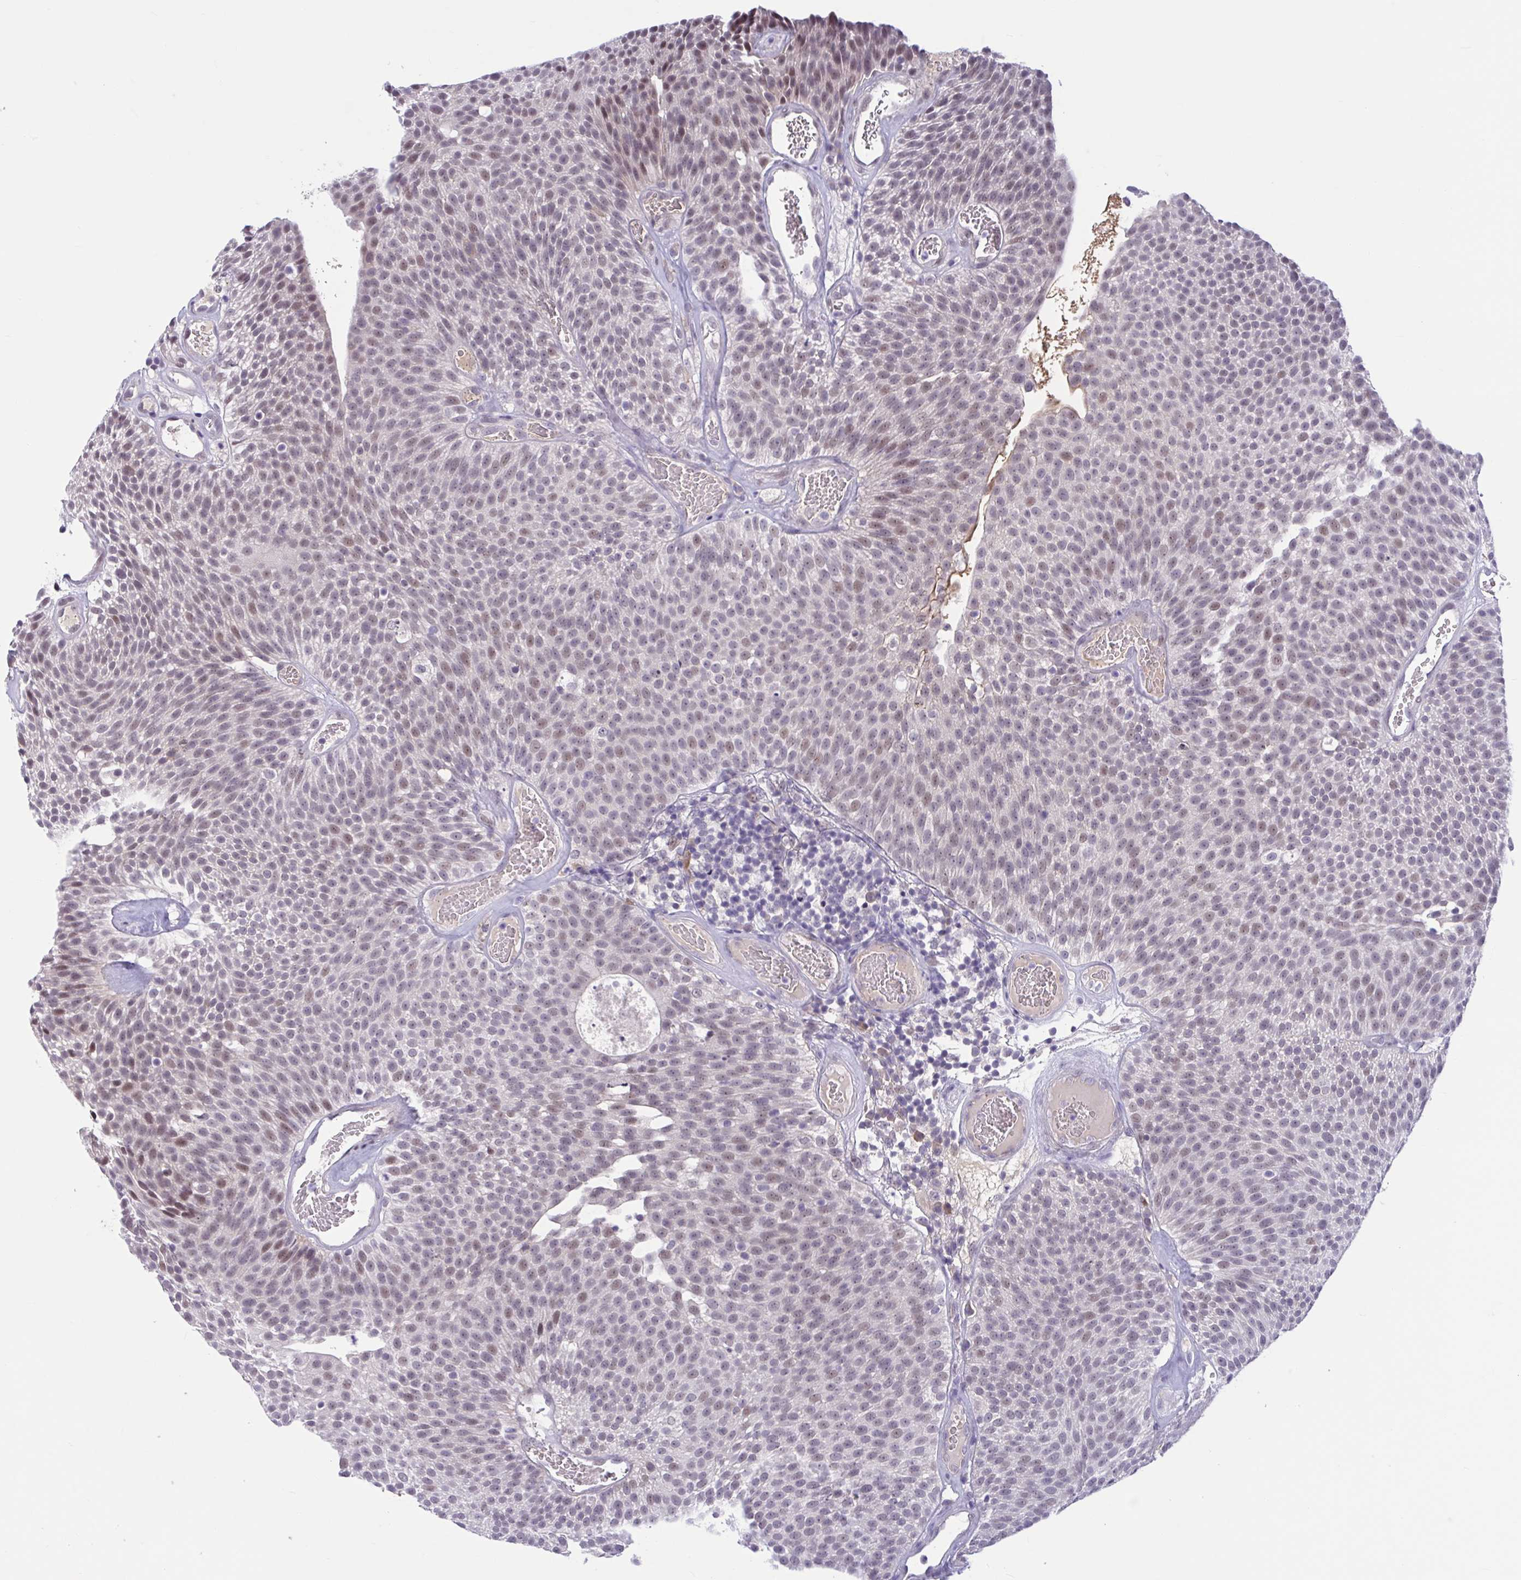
{"staining": {"intensity": "weak", "quantity": "25%-75%", "location": "nuclear"}, "tissue": "urothelial cancer", "cell_type": "Tumor cells", "image_type": "cancer", "snomed": [{"axis": "morphology", "description": "Urothelial carcinoma, Low grade"}, {"axis": "topography", "description": "Urinary bladder"}], "caption": "Low-grade urothelial carcinoma was stained to show a protein in brown. There is low levels of weak nuclear staining in about 25%-75% of tumor cells.", "gene": "CNGB3", "patient": {"sex": "female", "age": 79}}